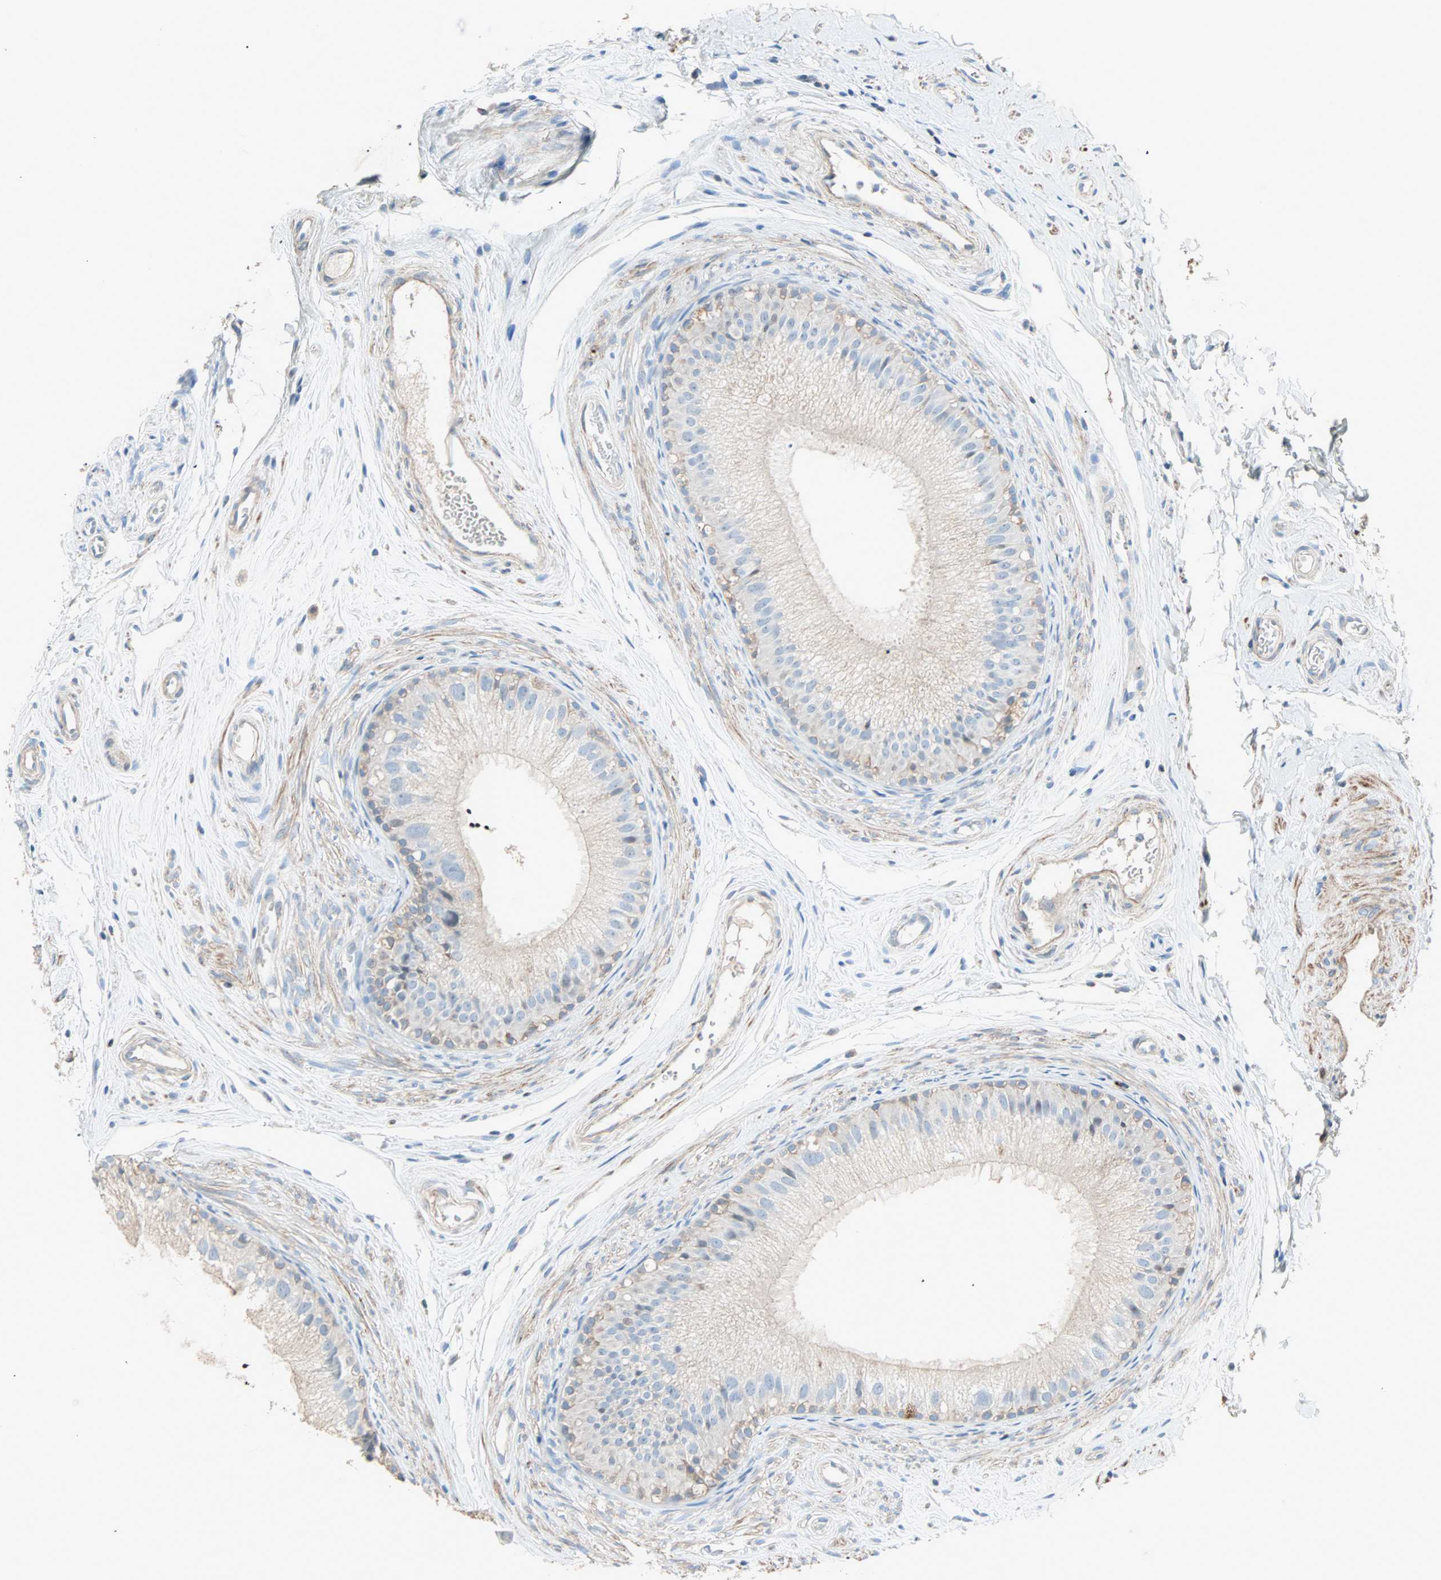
{"staining": {"intensity": "weak", "quantity": "25%-75%", "location": "cytoplasmic/membranous"}, "tissue": "epididymis", "cell_type": "Glandular cells", "image_type": "normal", "snomed": [{"axis": "morphology", "description": "Normal tissue, NOS"}, {"axis": "topography", "description": "Epididymis"}], "caption": "Immunohistochemistry (DAB) staining of normal human epididymis exhibits weak cytoplasmic/membranous protein positivity in about 25%-75% of glandular cells. (Brightfield microscopy of DAB IHC at high magnification).", "gene": "ACVRL1", "patient": {"sex": "male", "age": 56}}